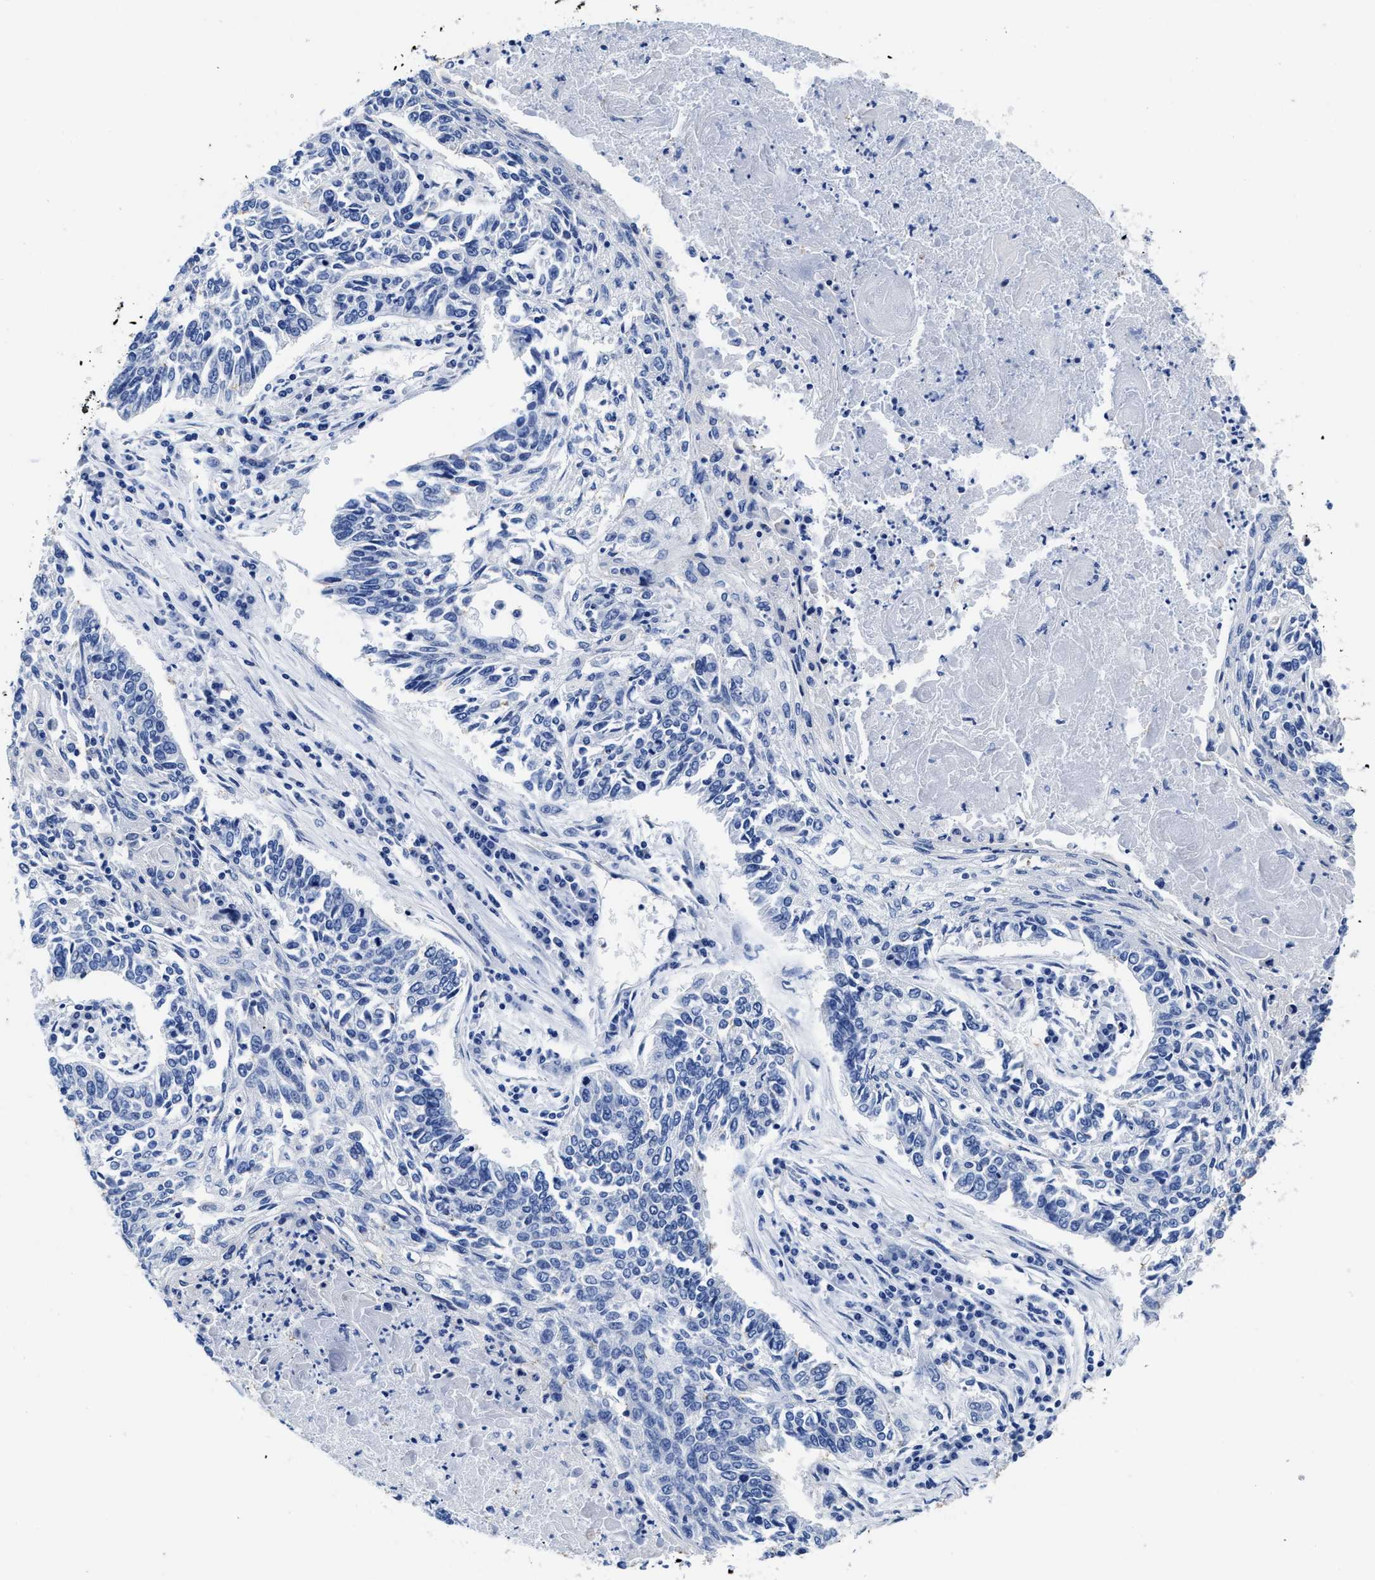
{"staining": {"intensity": "negative", "quantity": "none", "location": "none"}, "tissue": "lung cancer", "cell_type": "Tumor cells", "image_type": "cancer", "snomed": [{"axis": "morphology", "description": "Normal tissue, NOS"}, {"axis": "morphology", "description": "Squamous cell carcinoma, NOS"}, {"axis": "topography", "description": "Cartilage tissue"}, {"axis": "topography", "description": "Bronchus"}, {"axis": "topography", "description": "Lung"}], "caption": "This photomicrograph is of lung squamous cell carcinoma stained with immunohistochemistry to label a protein in brown with the nuclei are counter-stained blue. There is no positivity in tumor cells. The staining was performed using DAB to visualize the protein expression in brown, while the nuclei were stained in blue with hematoxylin (Magnification: 20x).", "gene": "HOOK1", "patient": {"sex": "female", "age": 49}}